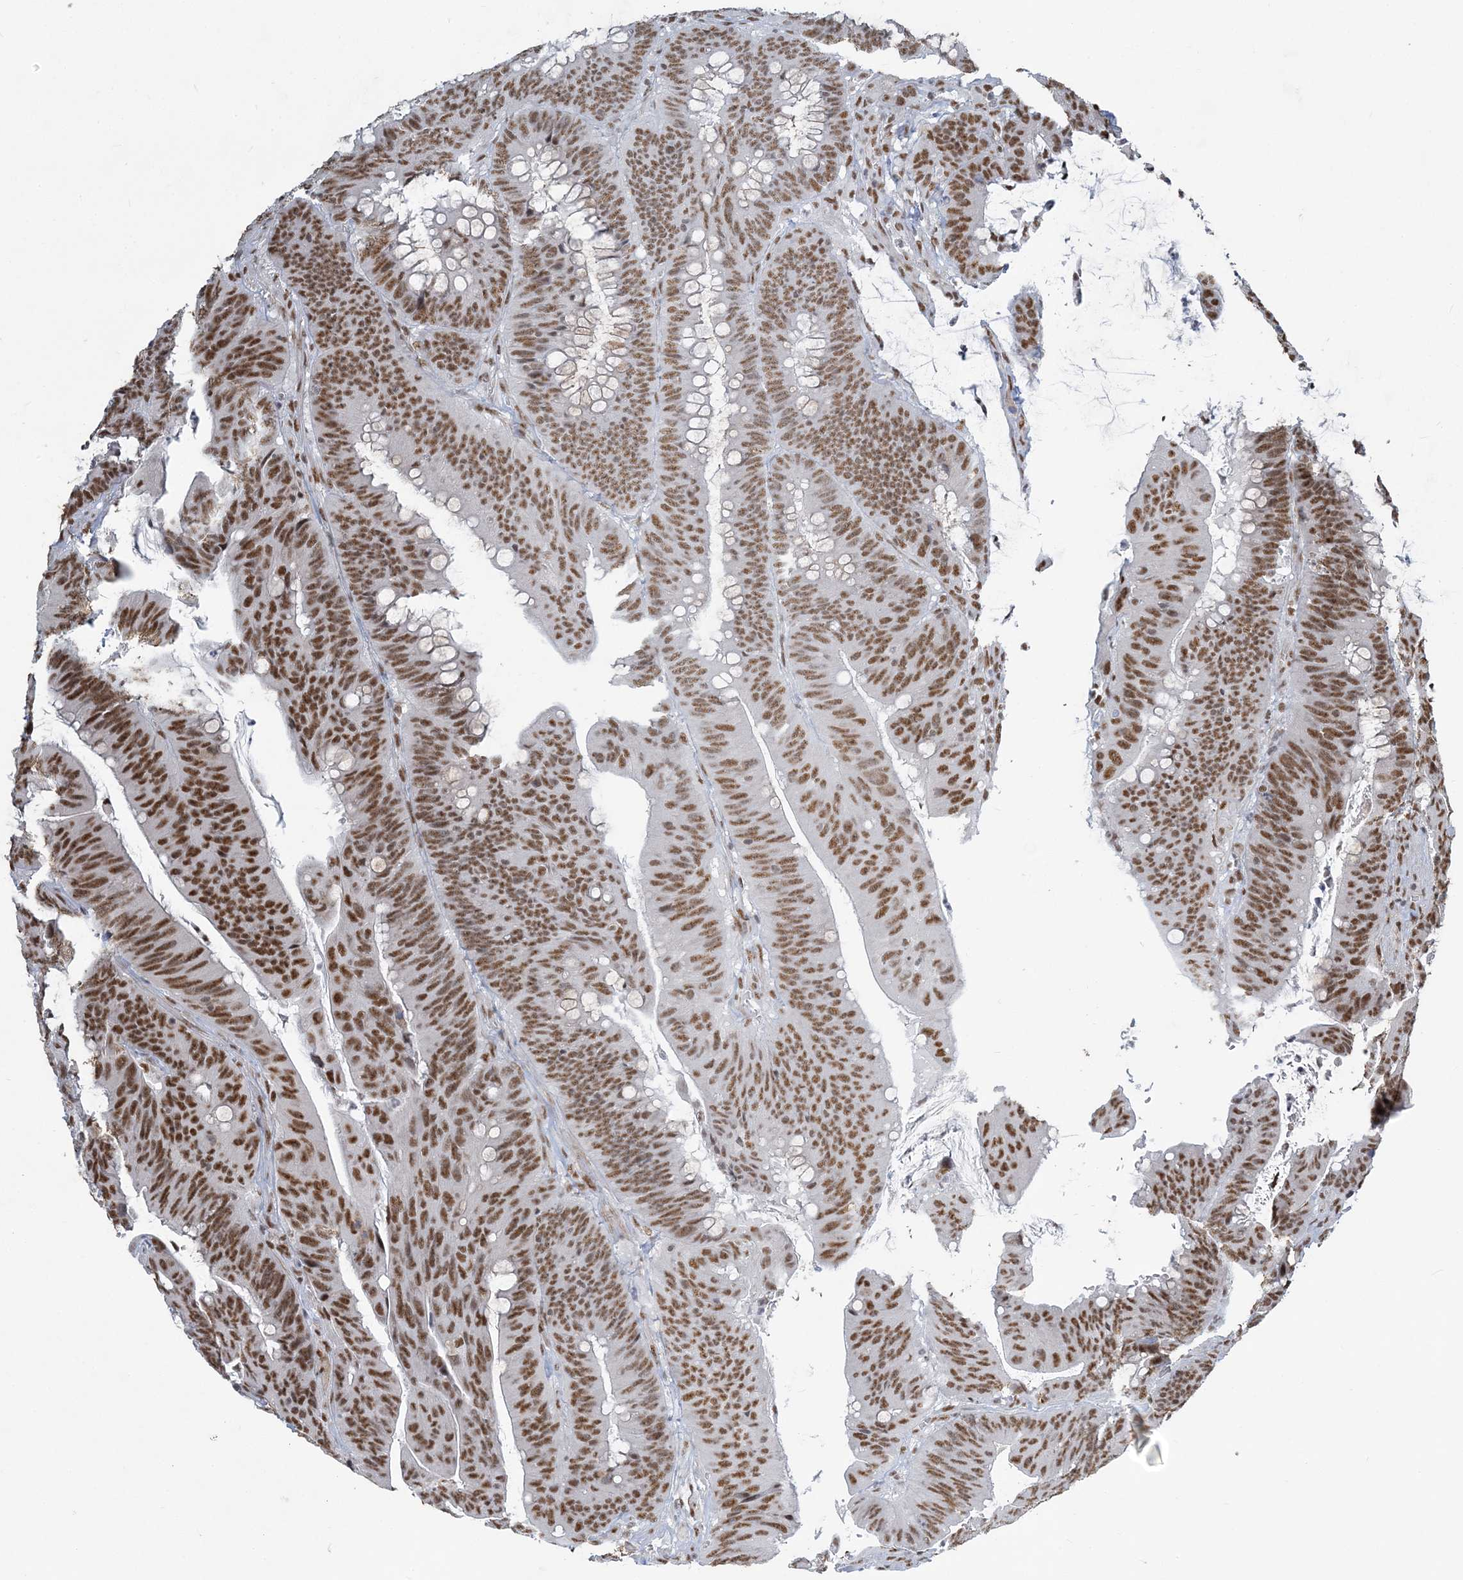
{"staining": {"intensity": "moderate", "quantity": ">75%", "location": "nuclear"}, "tissue": "colorectal cancer", "cell_type": "Tumor cells", "image_type": "cancer", "snomed": [{"axis": "morphology", "description": "Adenocarcinoma, NOS"}, {"axis": "topography", "description": "Colon"}], "caption": "This photomicrograph exhibits immunohistochemistry (IHC) staining of human colorectal cancer (adenocarcinoma), with medium moderate nuclear staining in about >75% of tumor cells.", "gene": "PLRG1", "patient": {"sex": "male", "age": 45}}